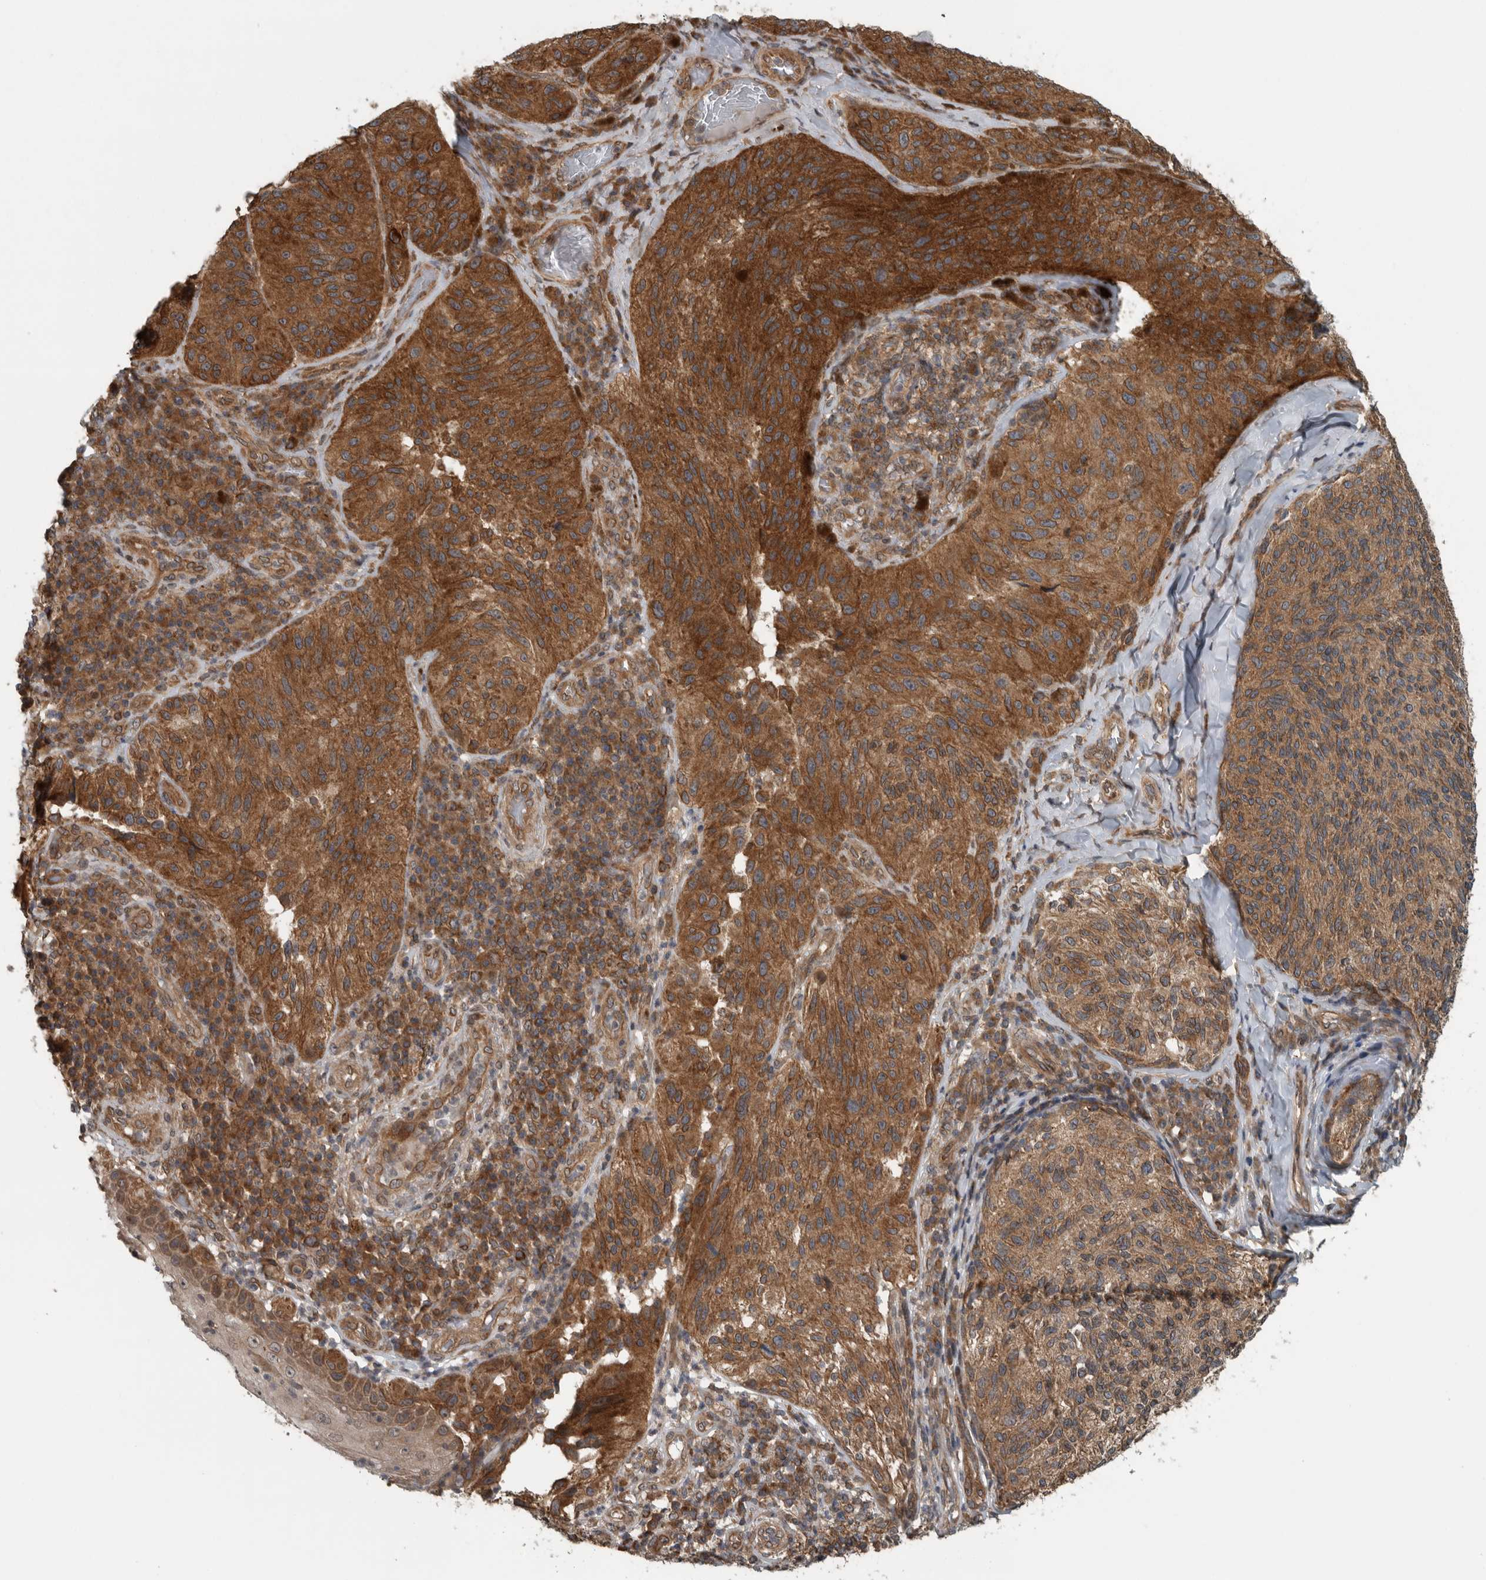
{"staining": {"intensity": "strong", "quantity": ">75%", "location": "cytoplasmic/membranous"}, "tissue": "melanoma", "cell_type": "Tumor cells", "image_type": "cancer", "snomed": [{"axis": "morphology", "description": "Malignant melanoma, NOS"}, {"axis": "topography", "description": "Skin"}], "caption": "This is a micrograph of IHC staining of melanoma, which shows strong positivity in the cytoplasmic/membranous of tumor cells.", "gene": "AMFR", "patient": {"sex": "female", "age": 73}}